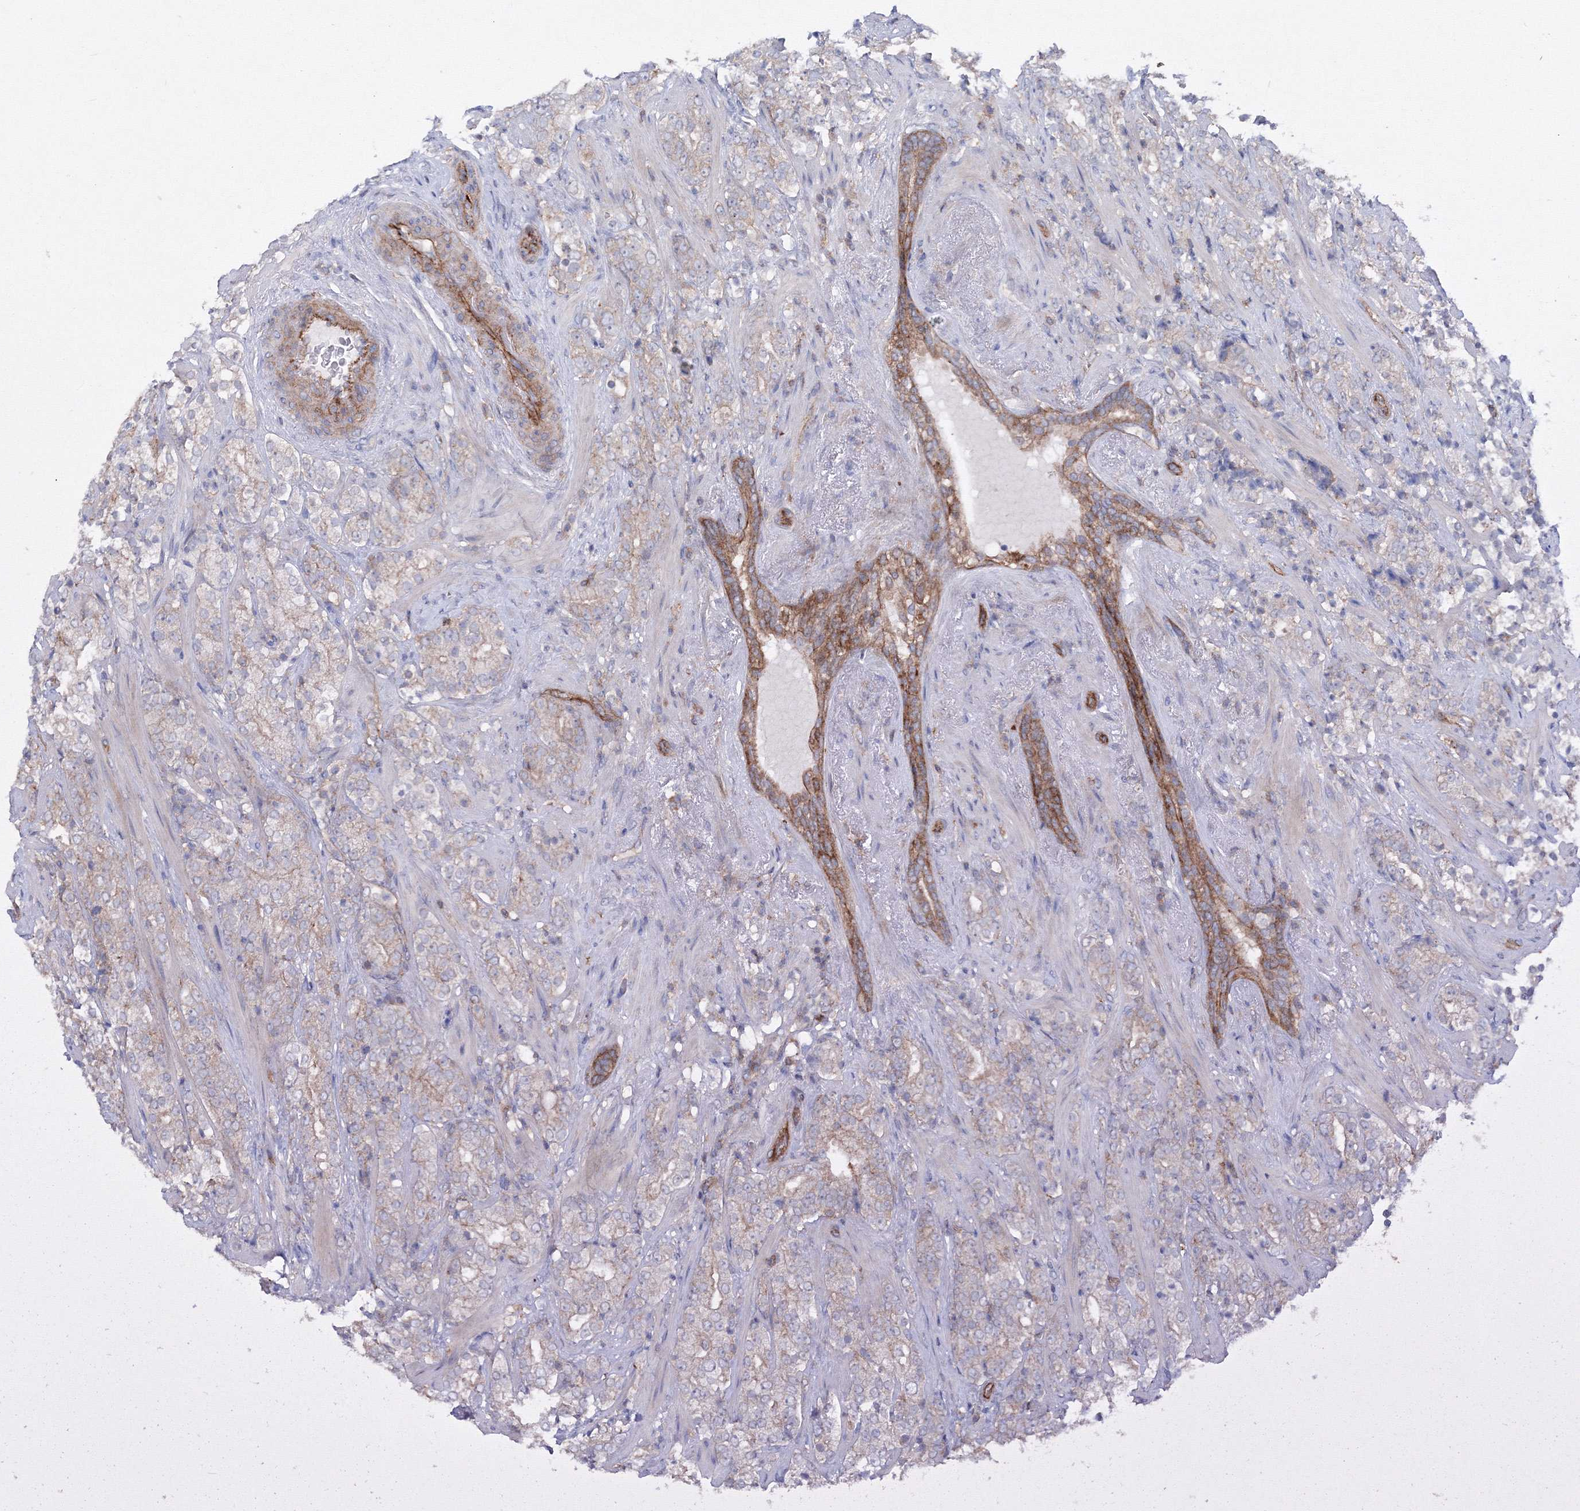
{"staining": {"intensity": "negative", "quantity": "none", "location": "none"}, "tissue": "prostate cancer", "cell_type": "Tumor cells", "image_type": "cancer", "snomed": [{"axis": "morphology", "description": "Adenocarcinoma, High grade"}, {"axis": "topography", "description": "Prostate"}], "caption": "The photomicrograph demonstrates no significant staining in tumor cells of adenocarcinoma (high-grade) (prostate).", "gene": "GGA2", "patient": {"sex": "male", "age": 71}}